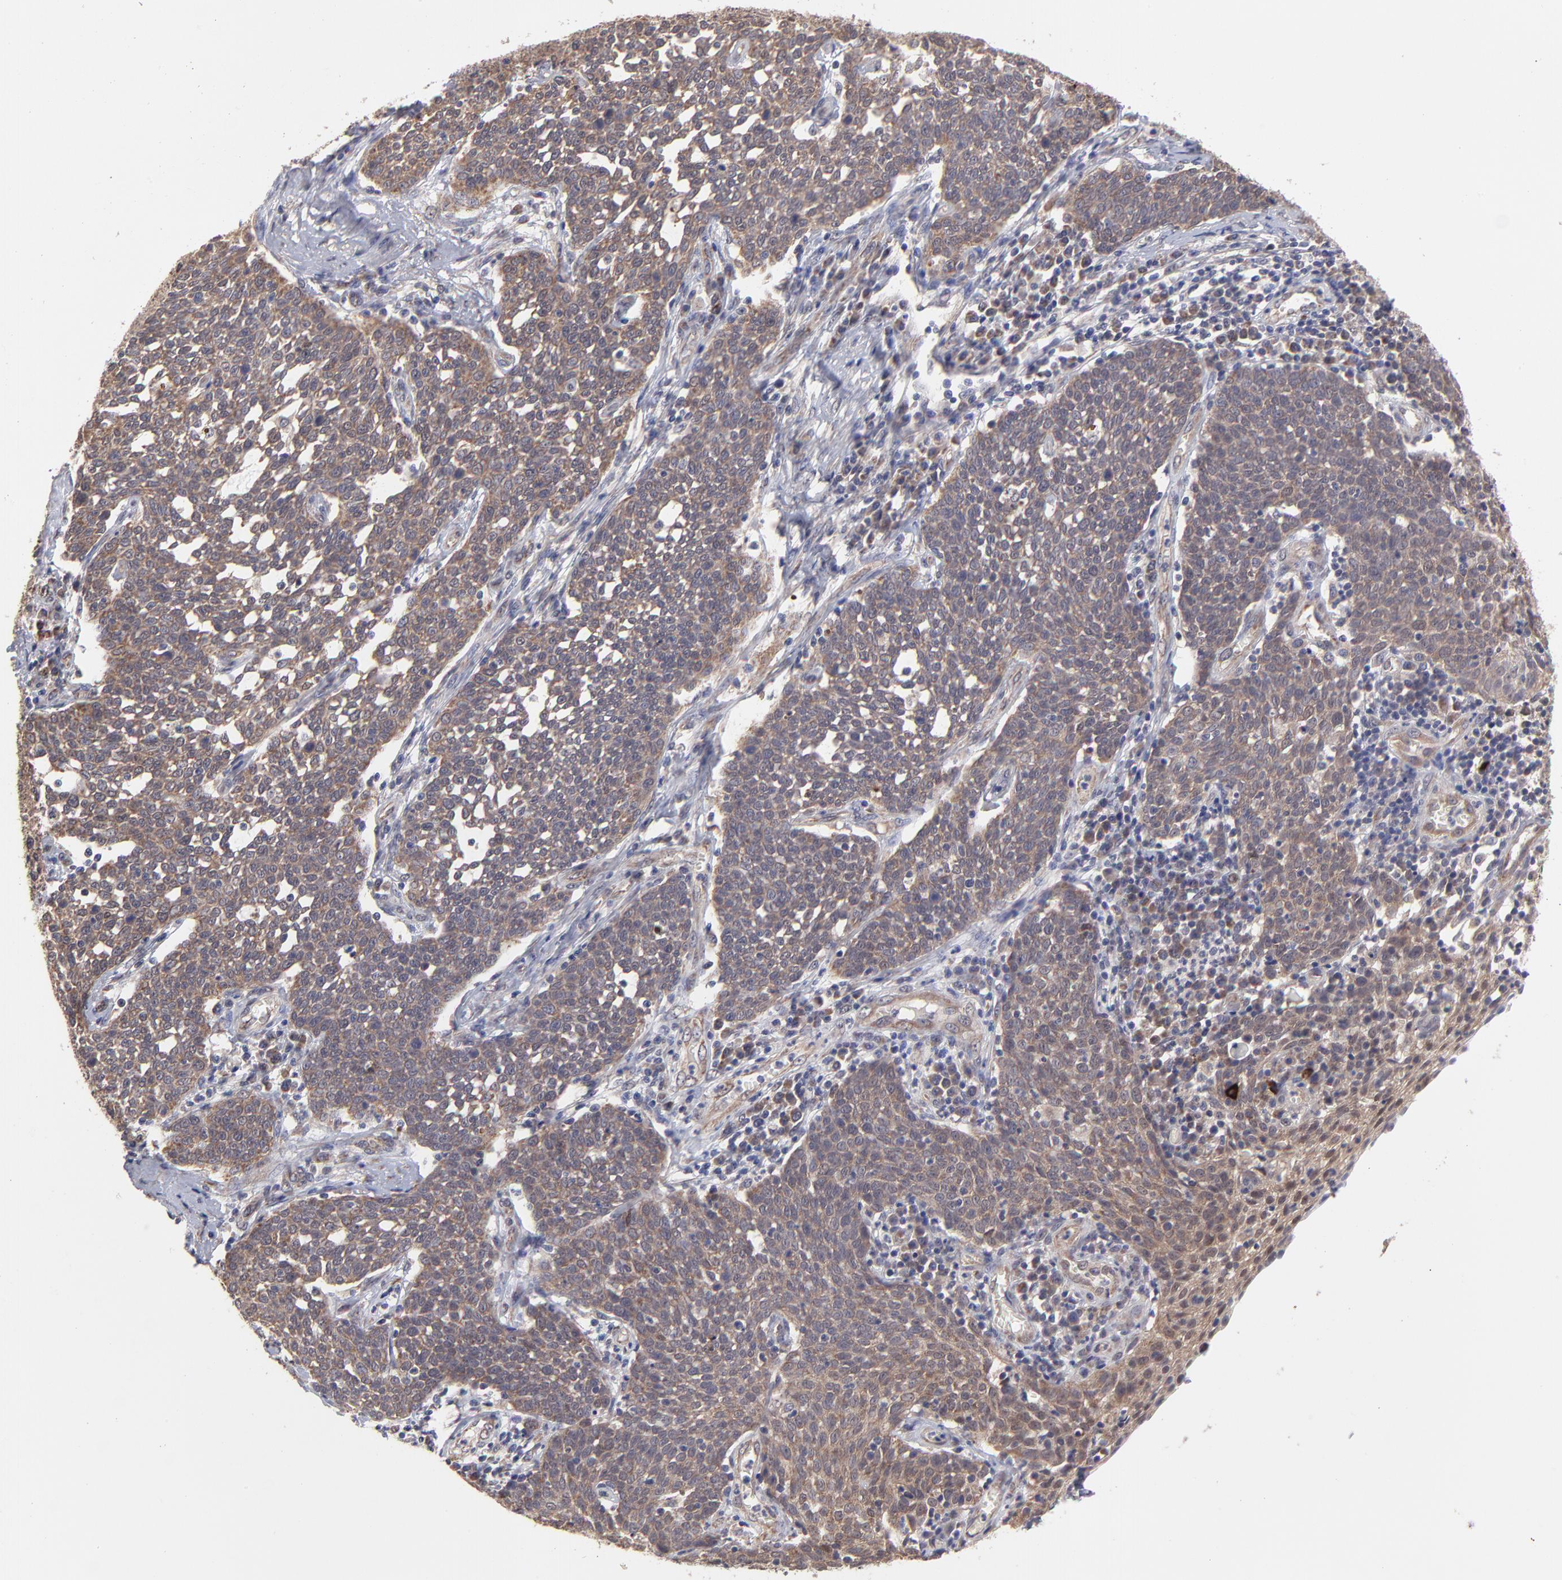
{"staining": {"intensity": "strong", "quantity": ">75%", "location": "cytoplasmic/membranous"}, "tissue": "cervical cancer", "cell_type": "Tumor cells", "image_type": "cancer", "snomed": [{"axis": "morphology", "description": "Squamous cell carcinoma, NOS"}, {"axis": "topography", "description": "Cervix"}], "caption": "IHC (DAB) staining of human cervical cancer (squamous cell carcinoma) demonstrates strong cytoplasmic/membranous protein positivity in about >75% of tumor cells. (IHC, brightfield microscopy, high magnification).", "gene": "UBE2H", "patient": {"sex": "female", "age": 34}}